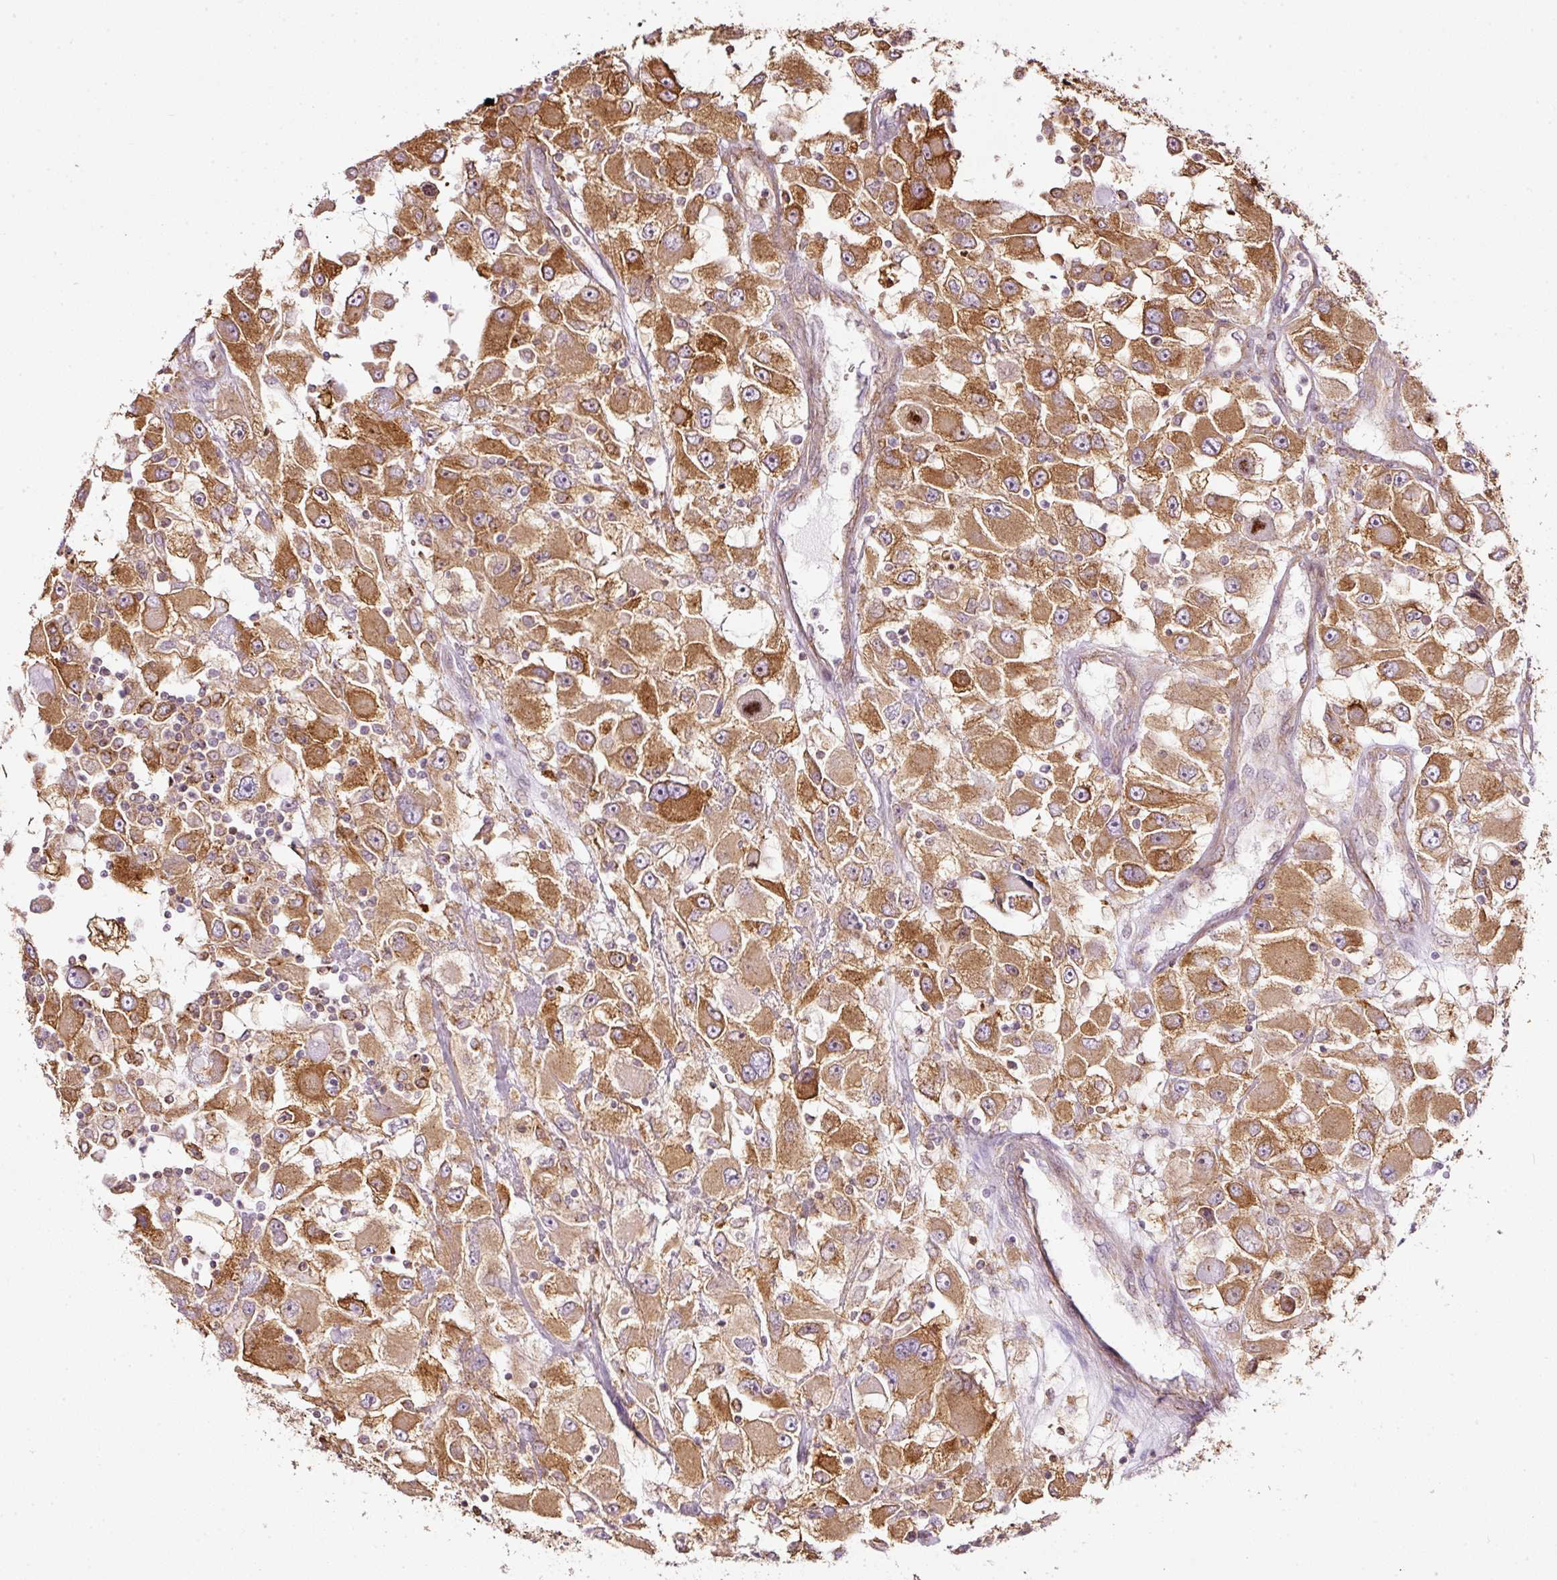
{"staining": {"intensity": "strong", "quantity": ">75%", "location": "cytoplasmic/membranous,nuclear"}, "tissue": "renal cancer", "cell_type": "Tumor cells", "image_type": "cancer", "snomed": [{"axis": "morphology", "description": "Adenocarcinoma, NOS"}, {"axis": "topography", "description": "Kidney"}], "caption": "IHC (DAB) staining of renal cancer (adenocarcinoma) shows strong cytoplasmic/membranous and nuclear protein positivity in approximately >75% of tumor cells.", "gene": "SCNM1", "patient": {"sex": "female", "age": 52}}